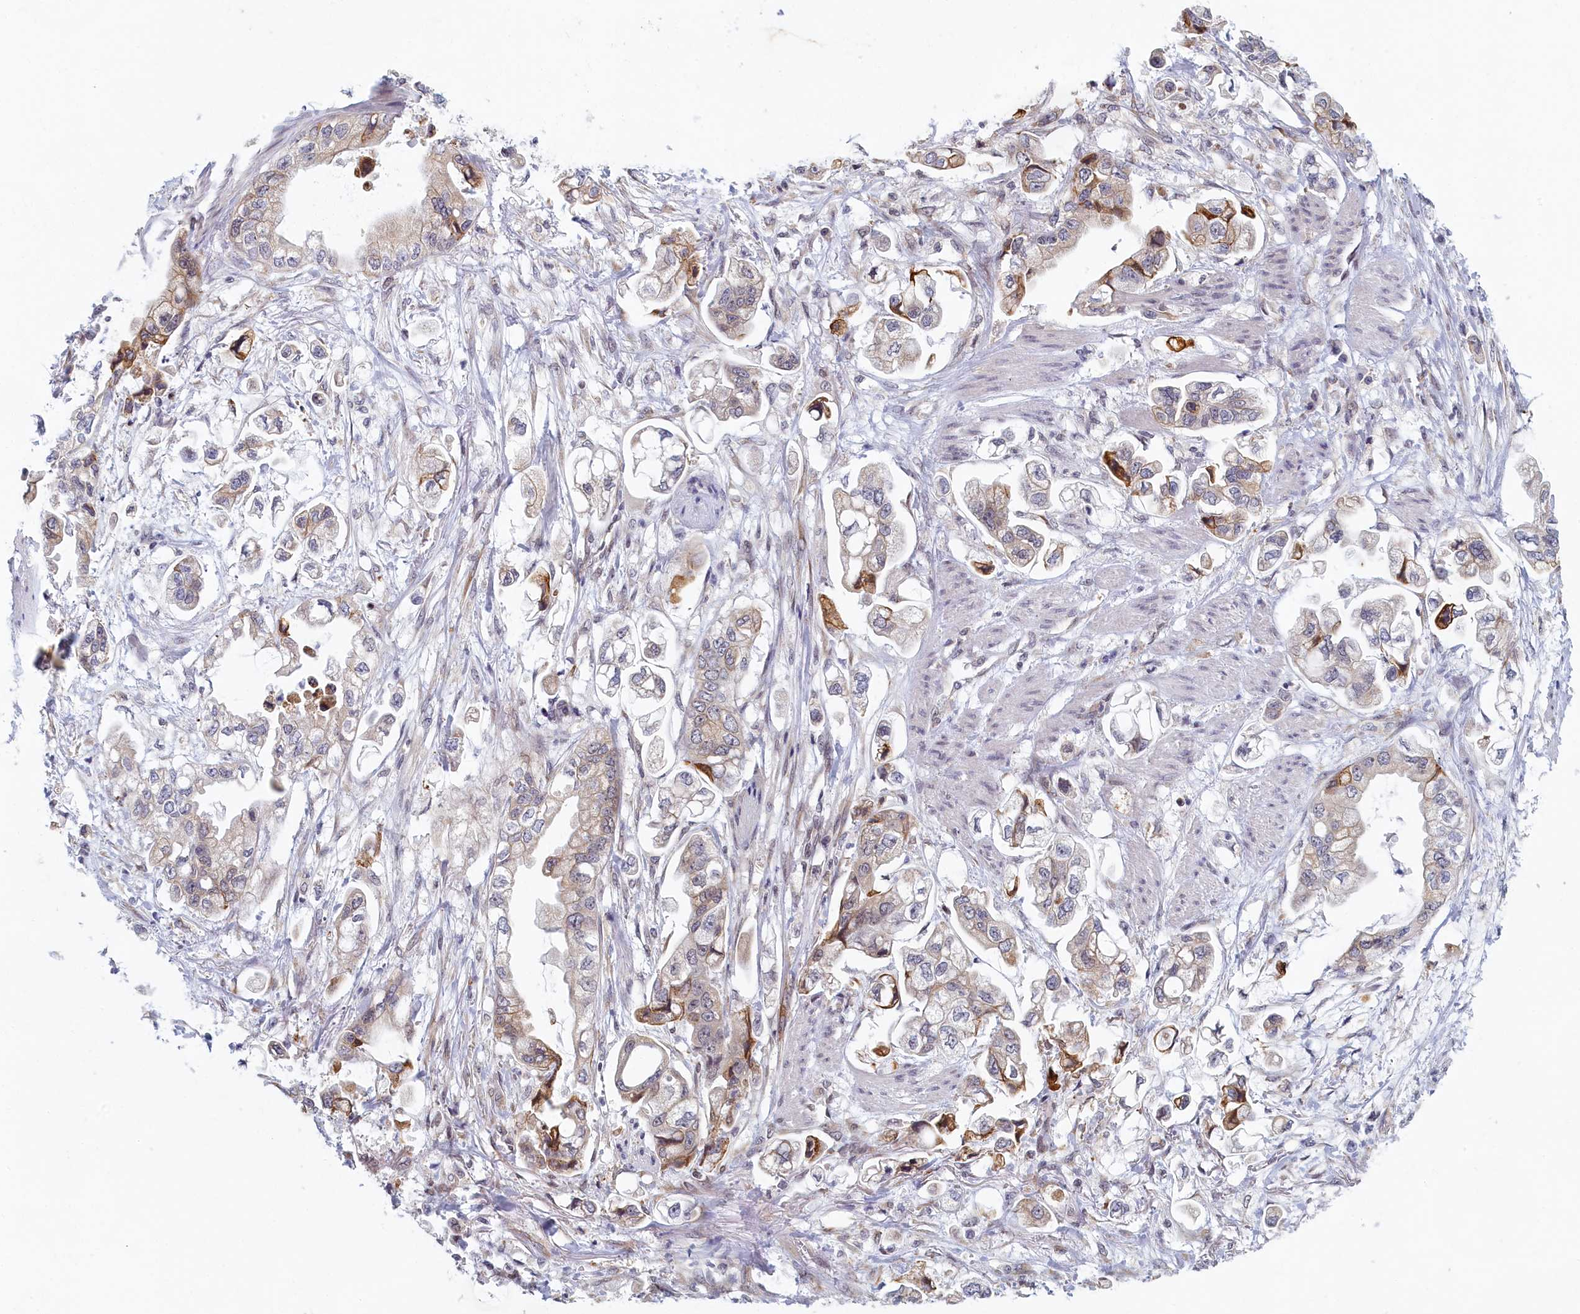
{"staining": {"intensity": "strong", "quantity": "<25%", "location": "cytoplasmic/membranous"}, "tissue": "stomach cancer", "cell_type": "Tumor cells", "image_type": "cancer", "snomed": [{"axis": "morphology", "description": "Adenocarcinoma, NOS"}, {"axis": "topography", "description": "Stomach"}], "caption": "Brown immunohistochemical staining in stomach cancer displays strong cytoplasmic/membranous staining in approximately <25% of tumor cells.", "gene": "DNAJC17", "patient": {"sex": "male", "age": 62}}